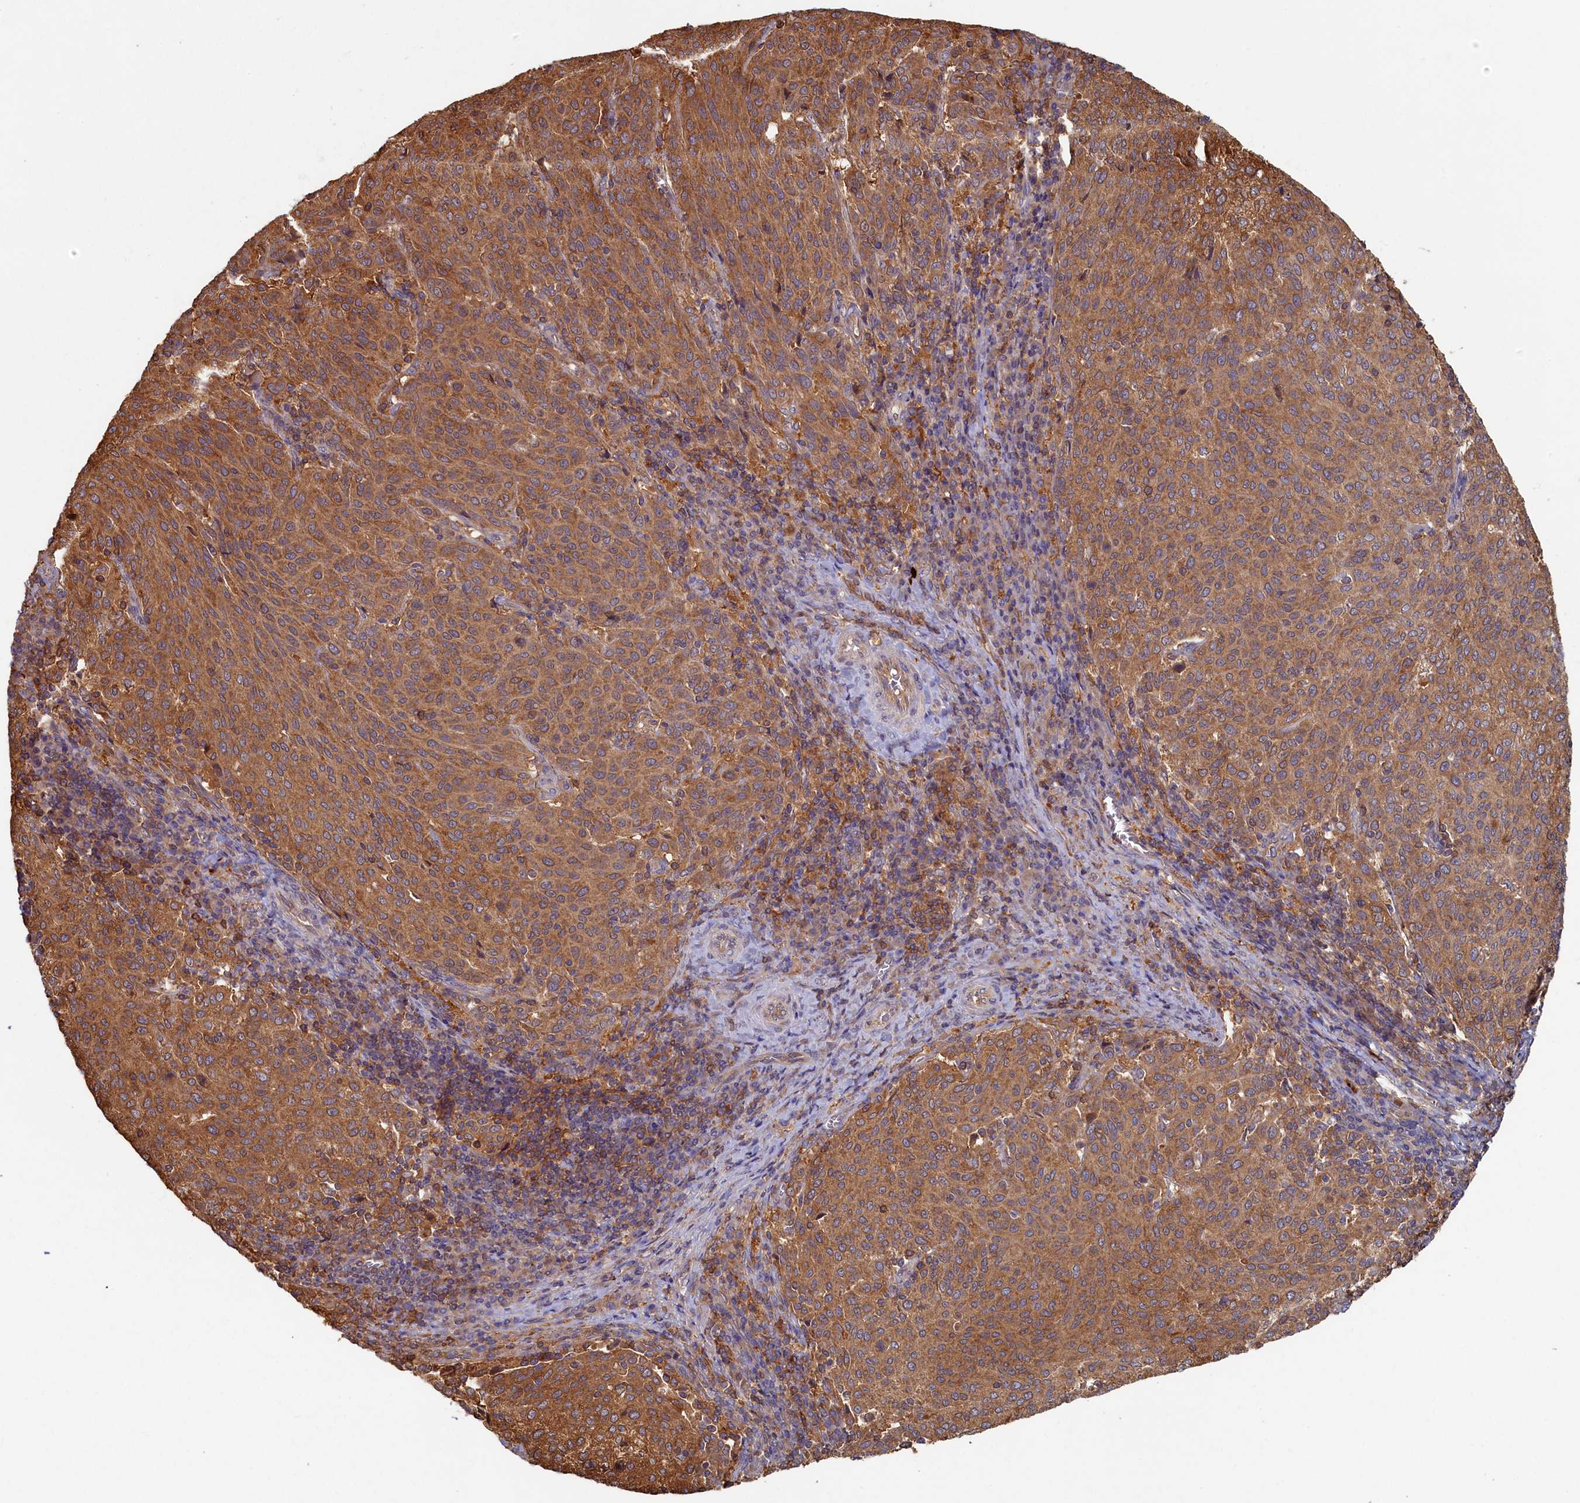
{"staining": {"intensity": "moderate", "quantity": ">75%", "location": "cytoplasmic/membranous"}, "tissue": "cervical cancer", "cell_type": "Tumor cells", "image_type": "cancer", "snomed": [{"axis": "morphology", "description": "Squamous cell carcinoma, NOS"}, {"axis": "topography", "description": "Cervix"}], "caption": "Tumor cells exhibit medium levels of moderate cytoplasmic/membranous staining in approximately >75% of cells in human cervical squamous cell carcinoma. Using DAB (brown) and hematoxylin (blue) stains, captured at high magnification using brightfield microscopy.", "gene": "TIMM8B", "patient": {"sex": "female", "age": 46}}